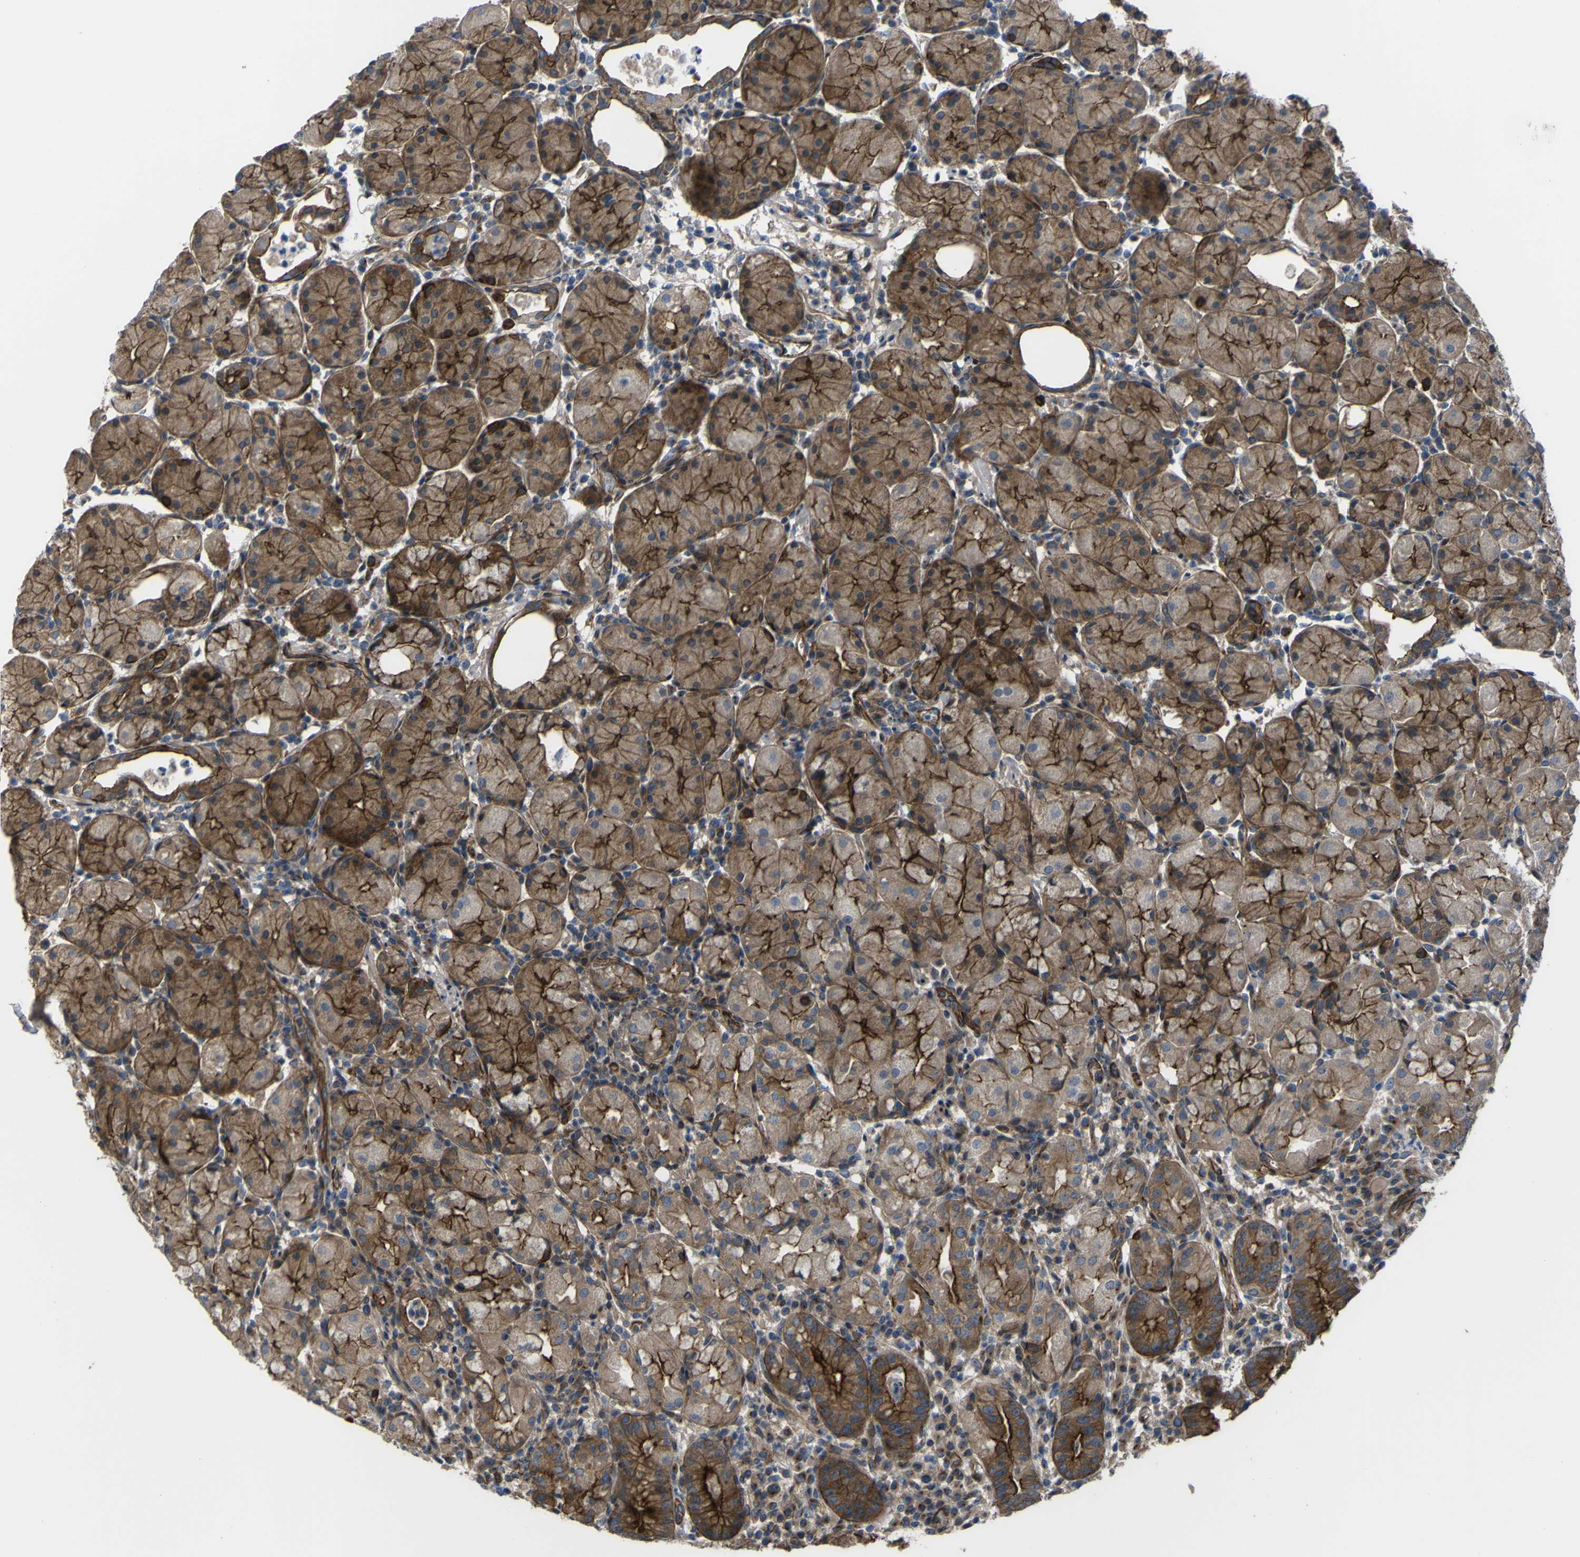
{"staining": {"intensity": "strong", "quantity": ">75%", "location": "cytoplasmic/membranous"}, "tissue": "stomach", "cell_type": "Glandular cells", "image_type": "normal", "snomed": [{"axis": "morphology", "description": "Normal tissue, NOS"}, {"axis": "topography", "description": "Stomach"}, {"axis": "topography", "description": "Stomach, lower"}], "caption": "Human stomach stained for a protein (brown) exhibits strong cytoplasmic/membranous positive positivity in approximately >75% of glandular cells.", "gene": "FBXO30", "patient": {"sex": "female", "age": 75}}